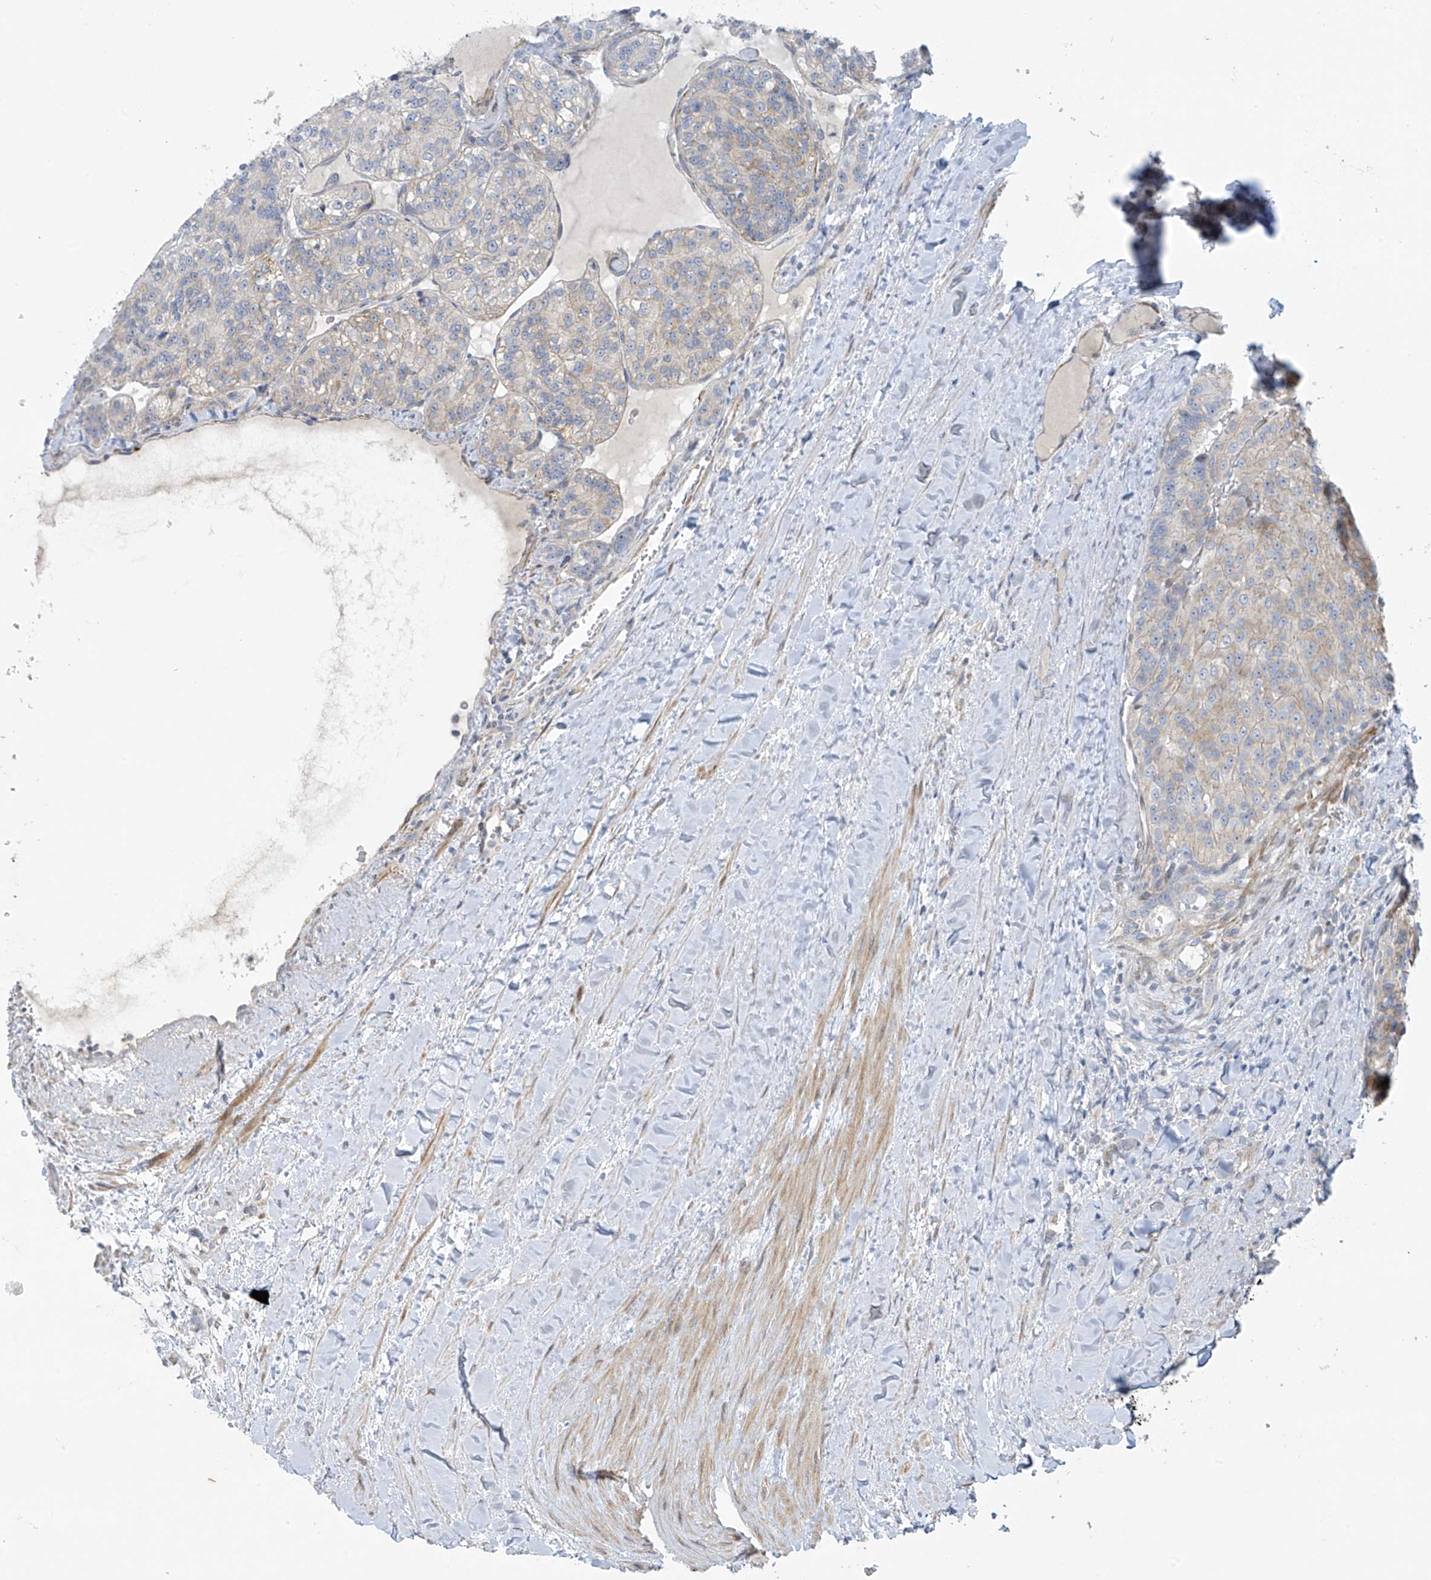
{"staining": {"intensity": "negative", "quantity": "none", "location": "none"}, "tissue": "renal cancer", "cell_type": "Tumor cells", "image_type": "cancer", "snomed": [{"axis": "morphology", "description": "Adenocarcinoma, NOS"}, {"axis": "topography", "description": "Kidney"}], "caption": "The immunohistochemistry (IHC) histopathology image has no significant staining in tumor cells of adenocarcinoma (renal) tissue.", "gene": "ZNF641", "patient": {"sex": "female", "age": 63}}